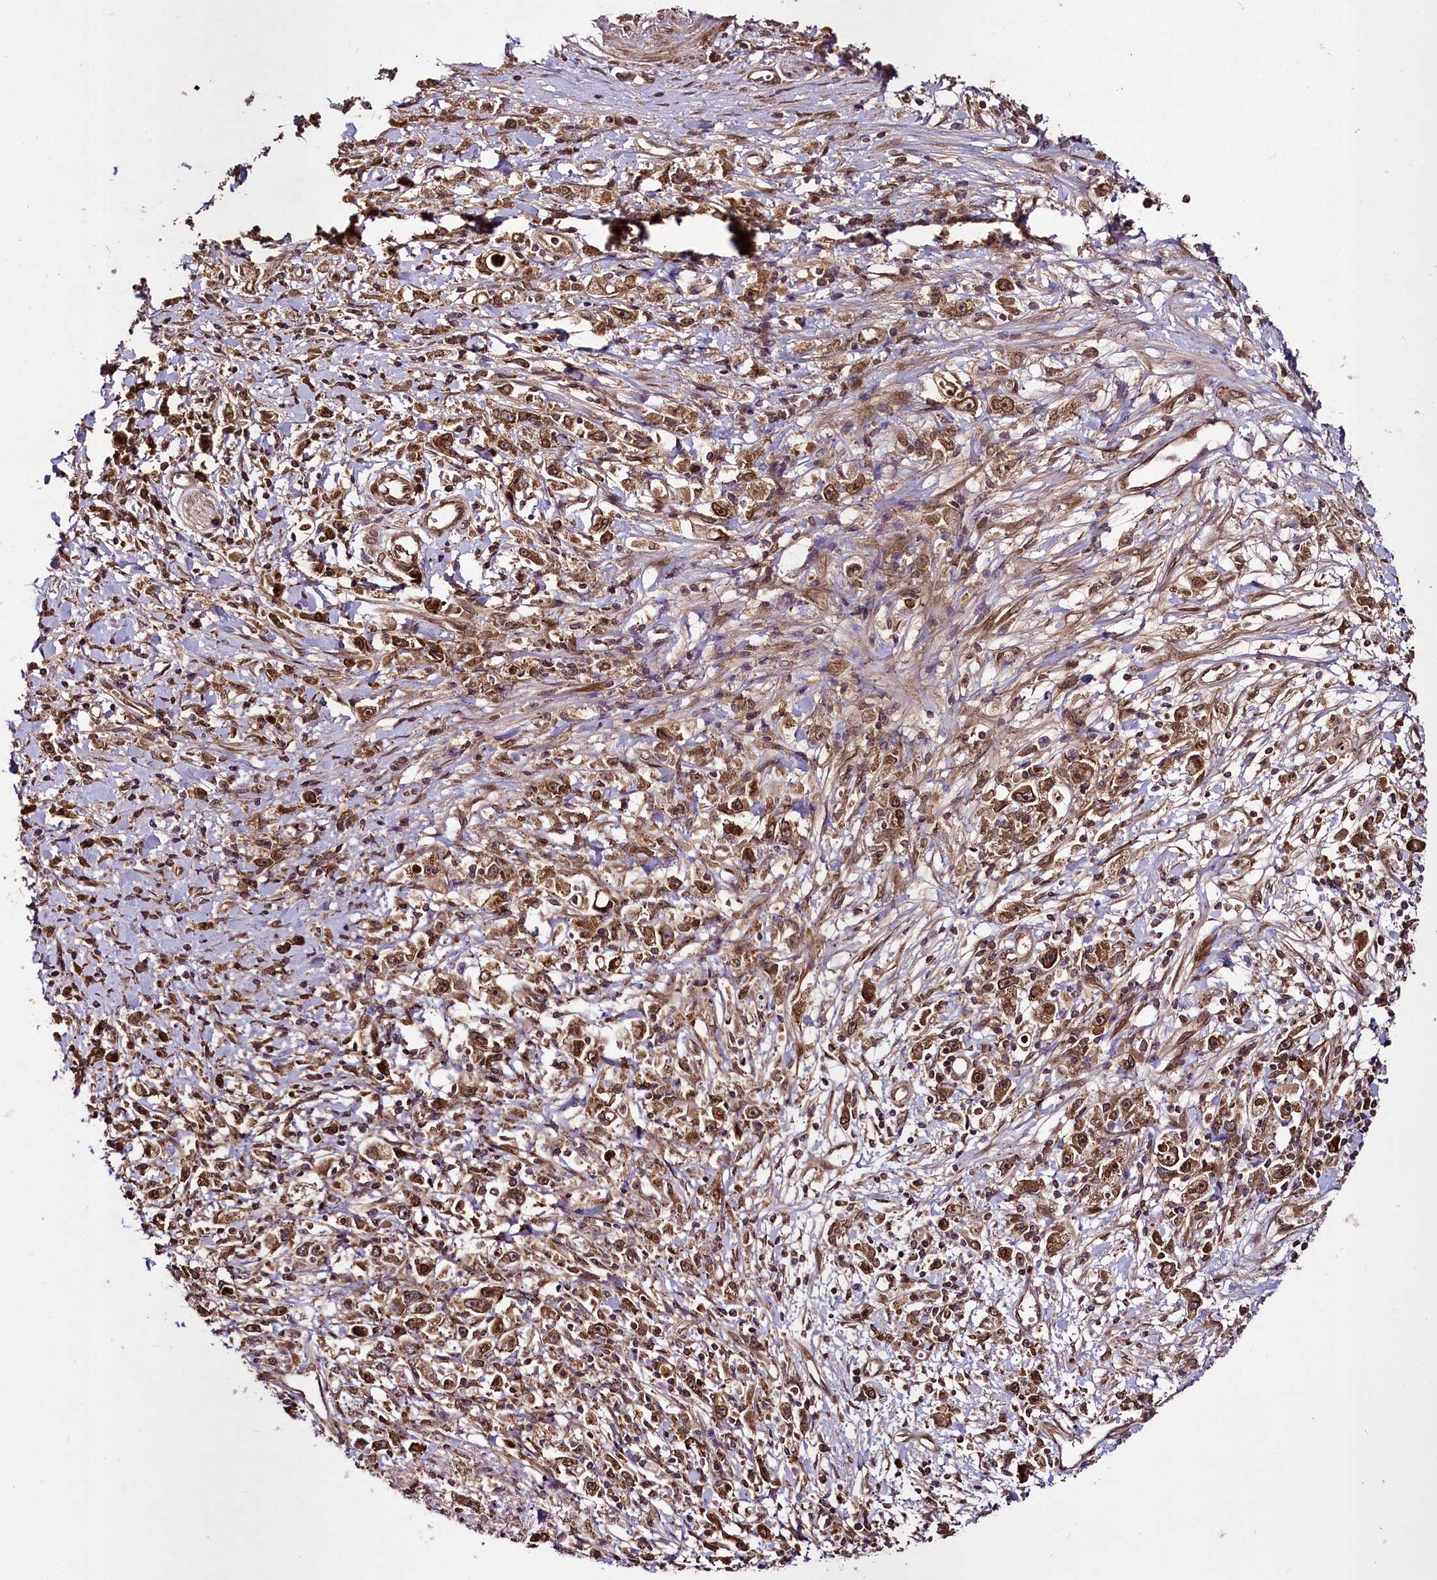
{"staining": {"intensity": "moderate", "quantity": ">75%", "location": "cytoplasmic/membranous"}, "tissue": "stomach cancer", "cell_type": "Tumor cells", "image_type": "cancer", "snomed": [{"axis": "morphology", "description": "Adenocarcinoma, NOS"}, {"axis": "topography", "description": "Stomach"}], "caption": "Protein staining of stomach adenocarcinoma tissue shows moderate cytoplasmic/membranous staining in approximately >75% of tumor cells.", "gene": "DCP1B", "patient": {"sex": "female", "age": 59}}